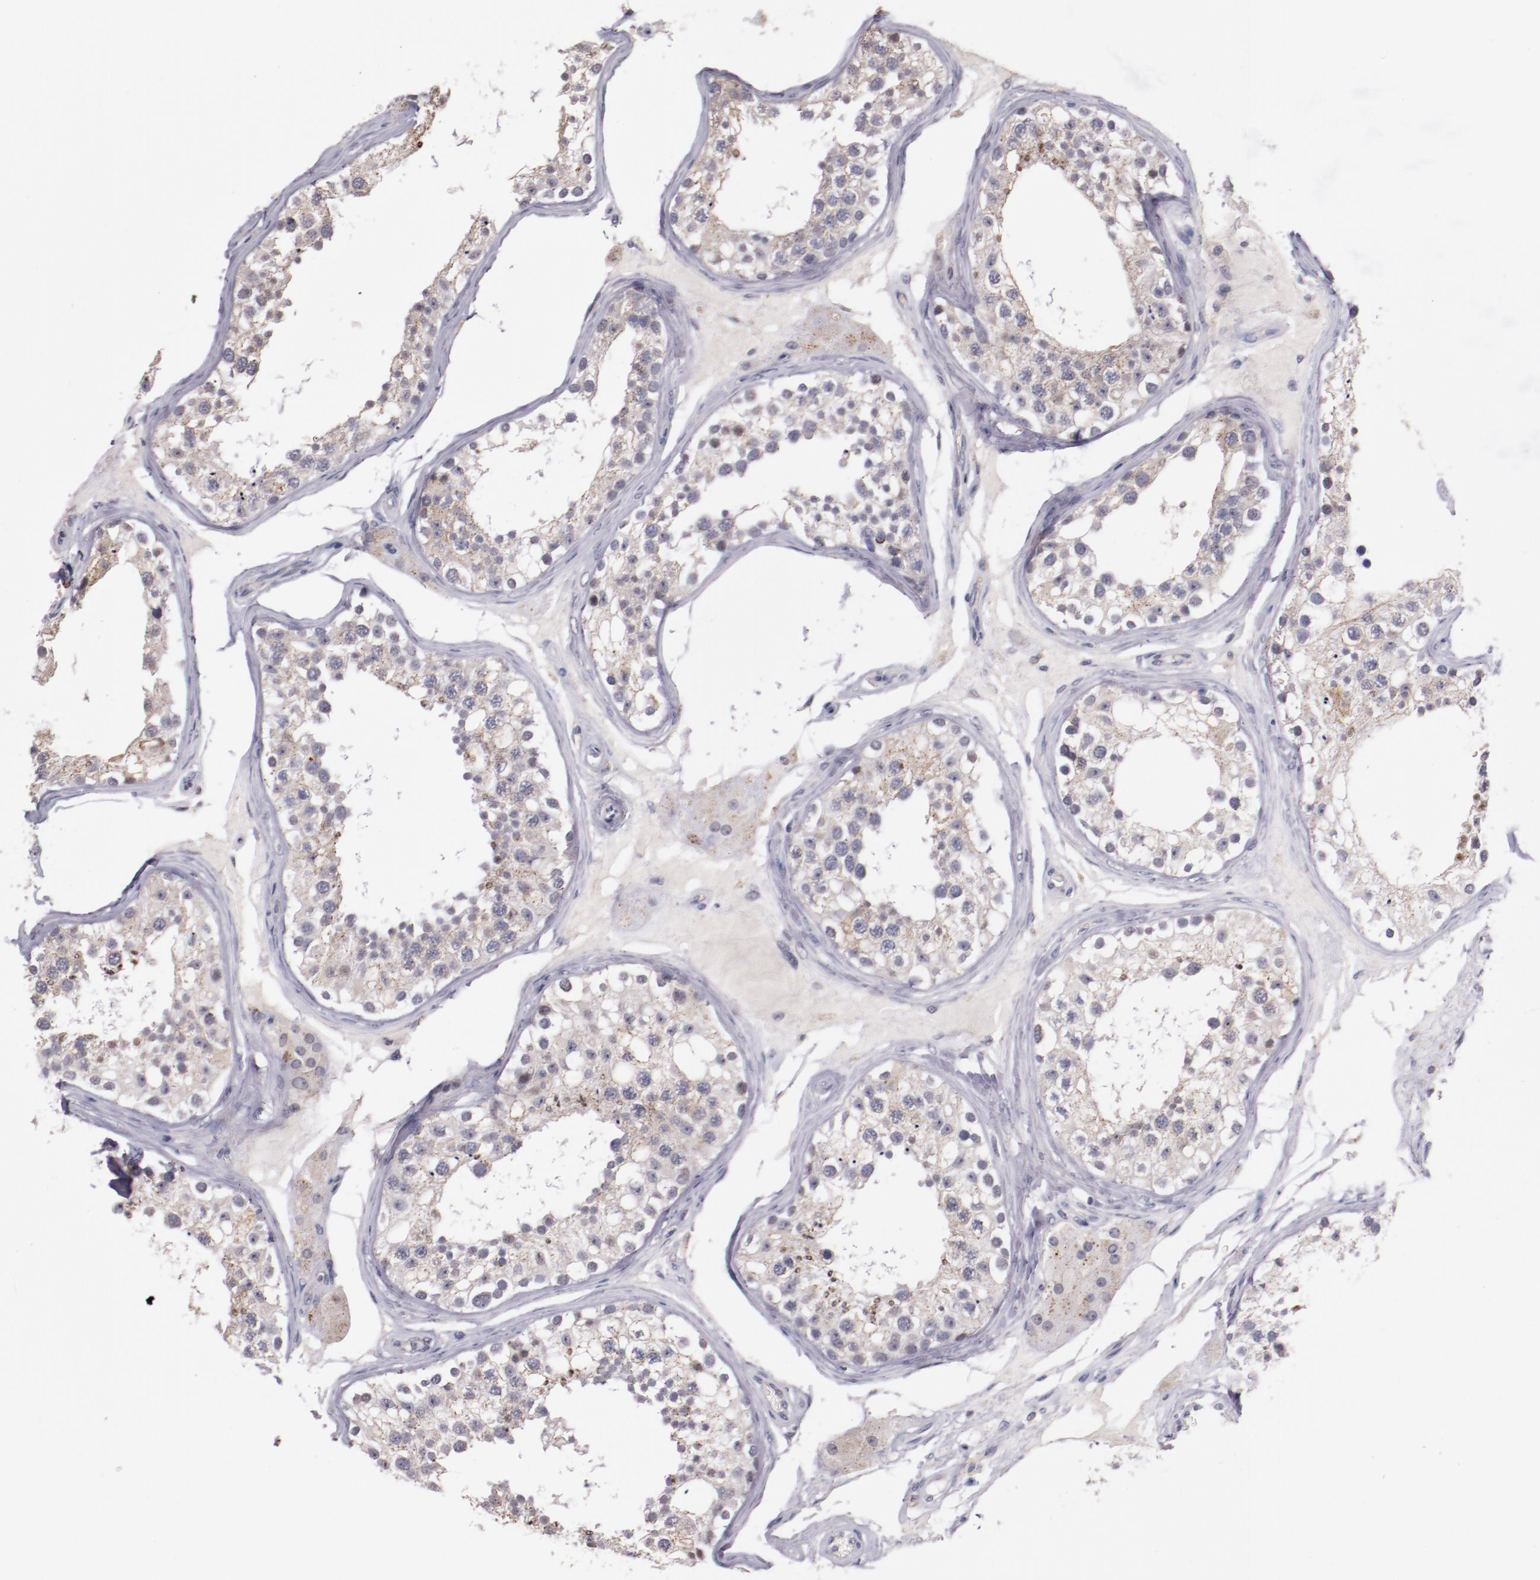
{"staining": {"intensity": "negative", "quantity": "none", "location": "none"}, "tissue": "testis", "cell_type": "Cells in seminiferous ducts", "image_type": "normal", "snomed": [{"axis": "morphology", "description": "Normal tissue, NOS"}, {"axis": "topography", "description": "Testis"}], "caption": "Immunohistochemical staining of normal human testis demonstrates no significant positivity in cells in seminiferous ducts.", "gene": "SYP", "patient": {"sex": "male", "age": 68}}